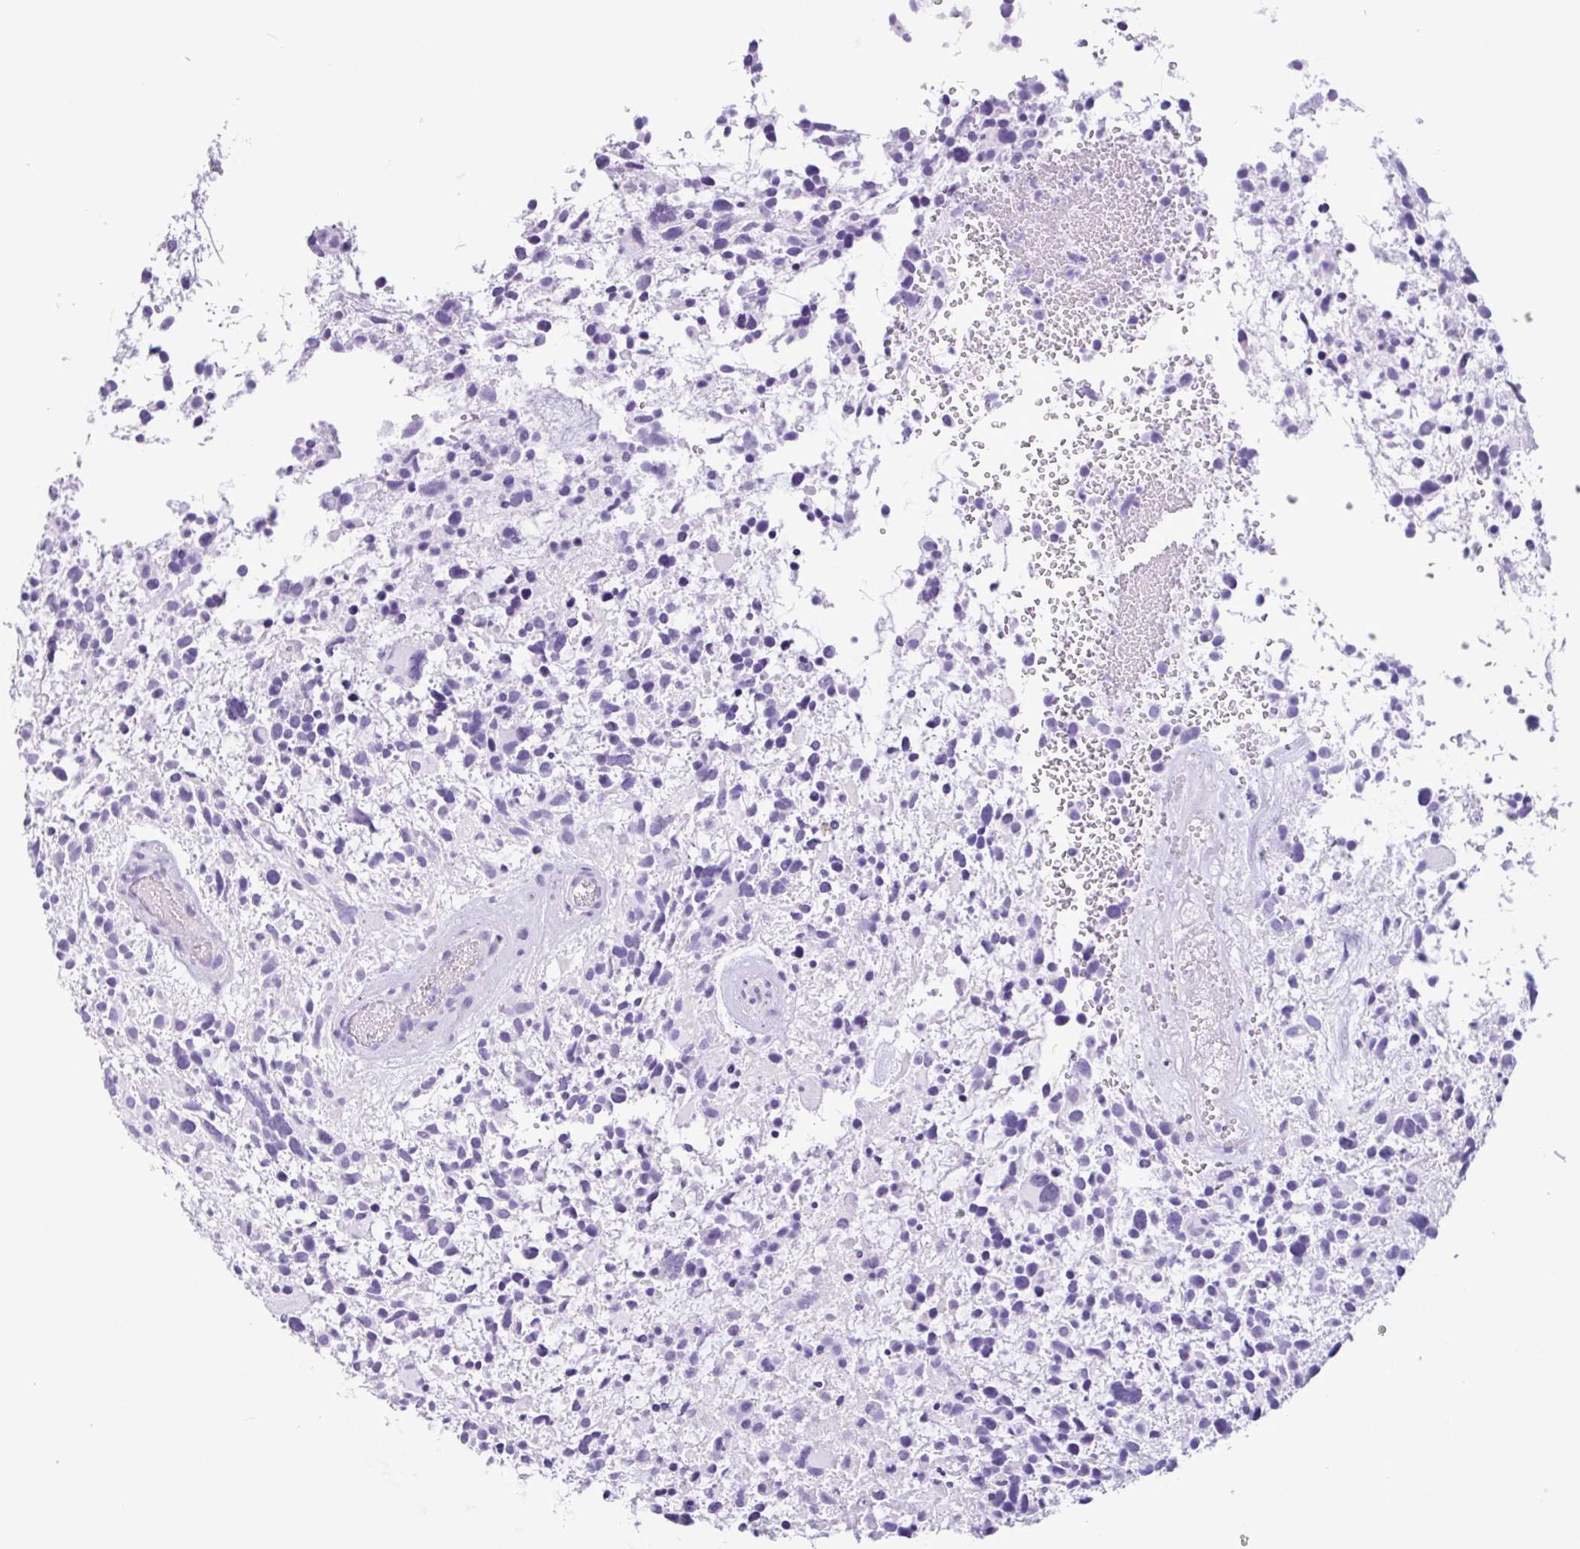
{"staining": {"intensity": "negative", "quantity": "none", "location": "none"}, "tissue": "glioma", "cell_type": "Tumor cells", "image_type": "cancer", "snomed": [{"axis": "morphology", "description": "Glioma, malignant, High grade"}, {"axis": "topography", "description": "Brain"}], "caption": "This is an immunohistochemistry photomicrograph of malignant glioma (high-grade). There is no positivity in tumor cells.", "gene": "CTSE", "patient": {"sex": "female", "age": 11}}